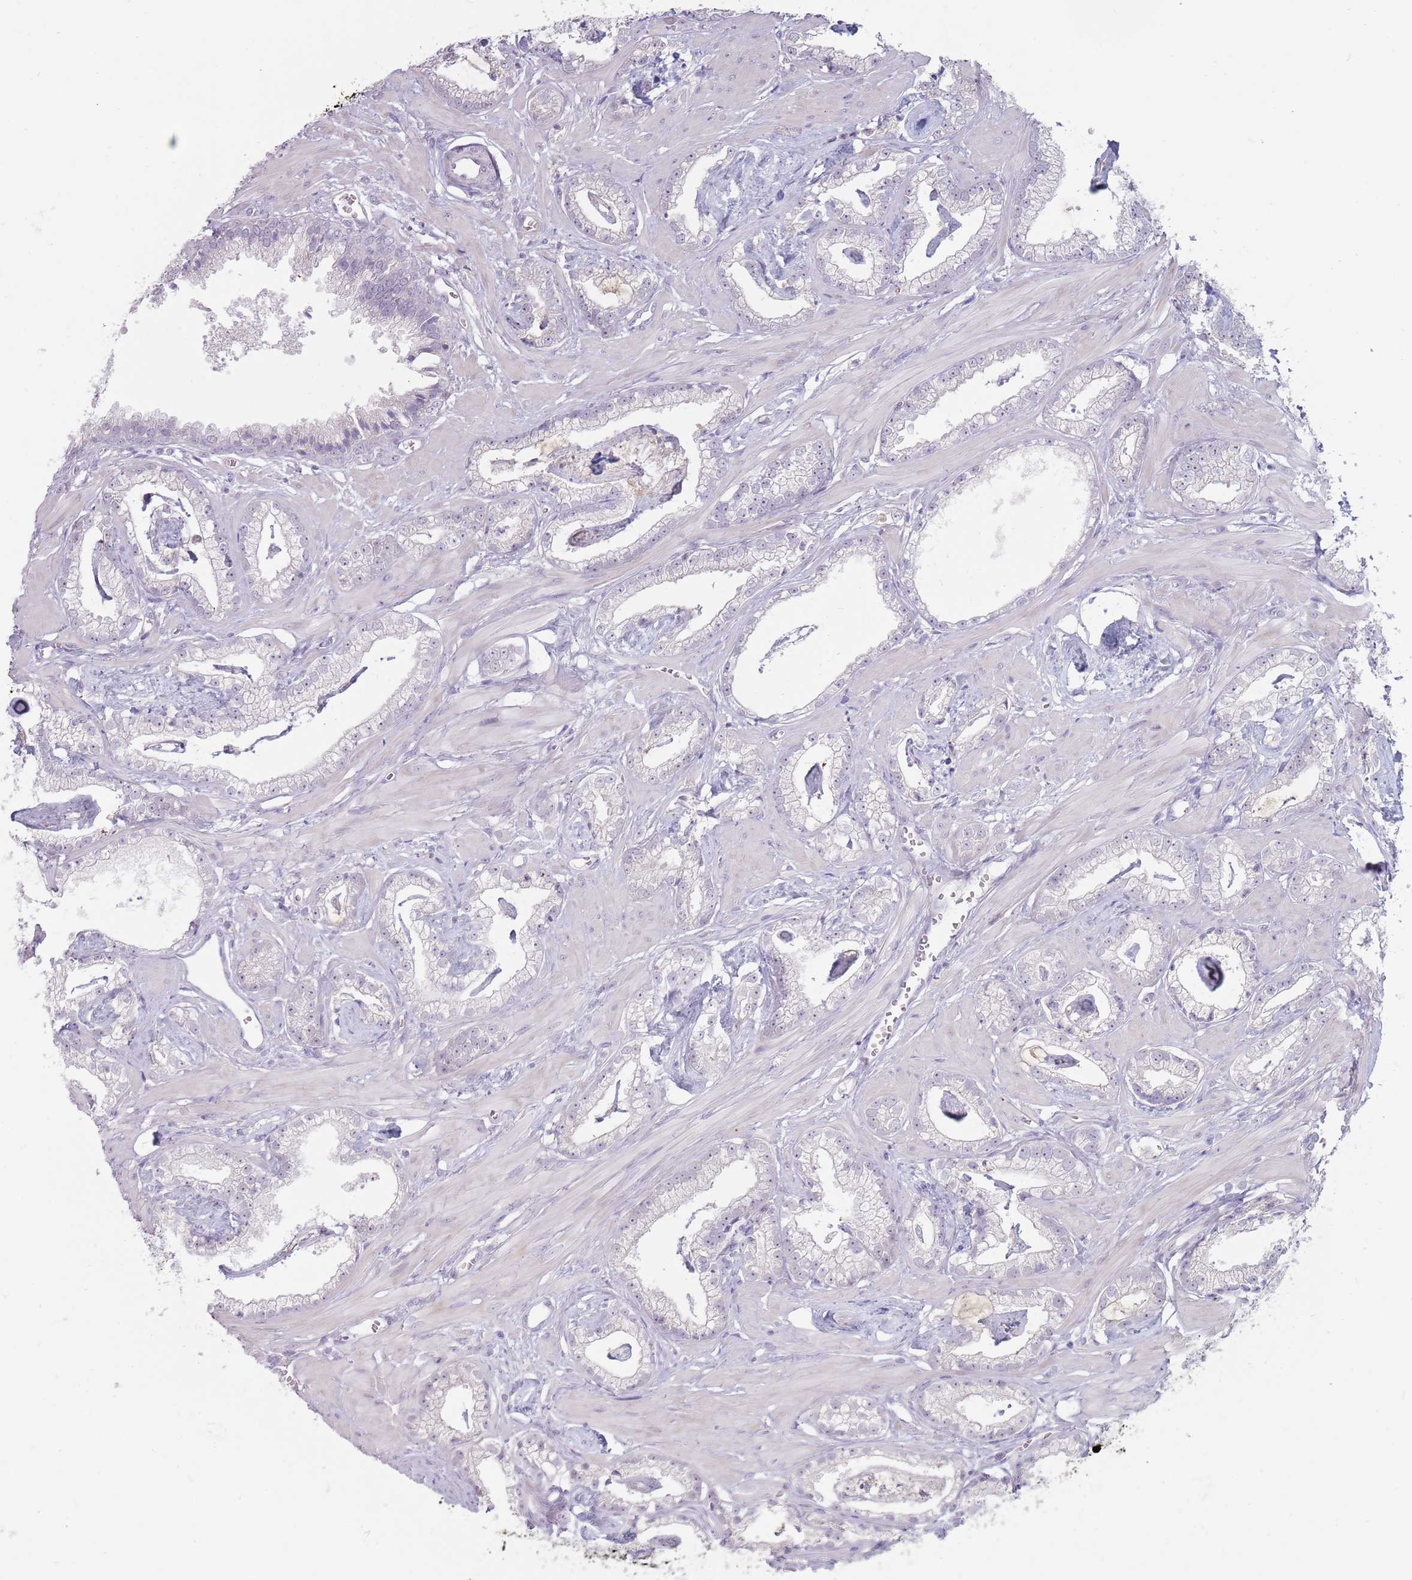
{"staining": {"intensity": "negative", "quantity": "none", "location": "none"}, "tissue": "prostate cancer", "cell_type": "Tumor cells", "image_type": "cancer", "snomed": [{"axis": "morphology", "description": "Adenocarcinoma, Low grade"}, {"axis": "topography", "description": "Prostate"}], "caption": "This micrograph is of prostate cancer stained with immunohistochemistry to label a protein in brown with the nuclei are counter-stained blue. There is no positivity in tumor cells.", "gene": "DXO", "patient": {"sex": "male", "age": 60}}